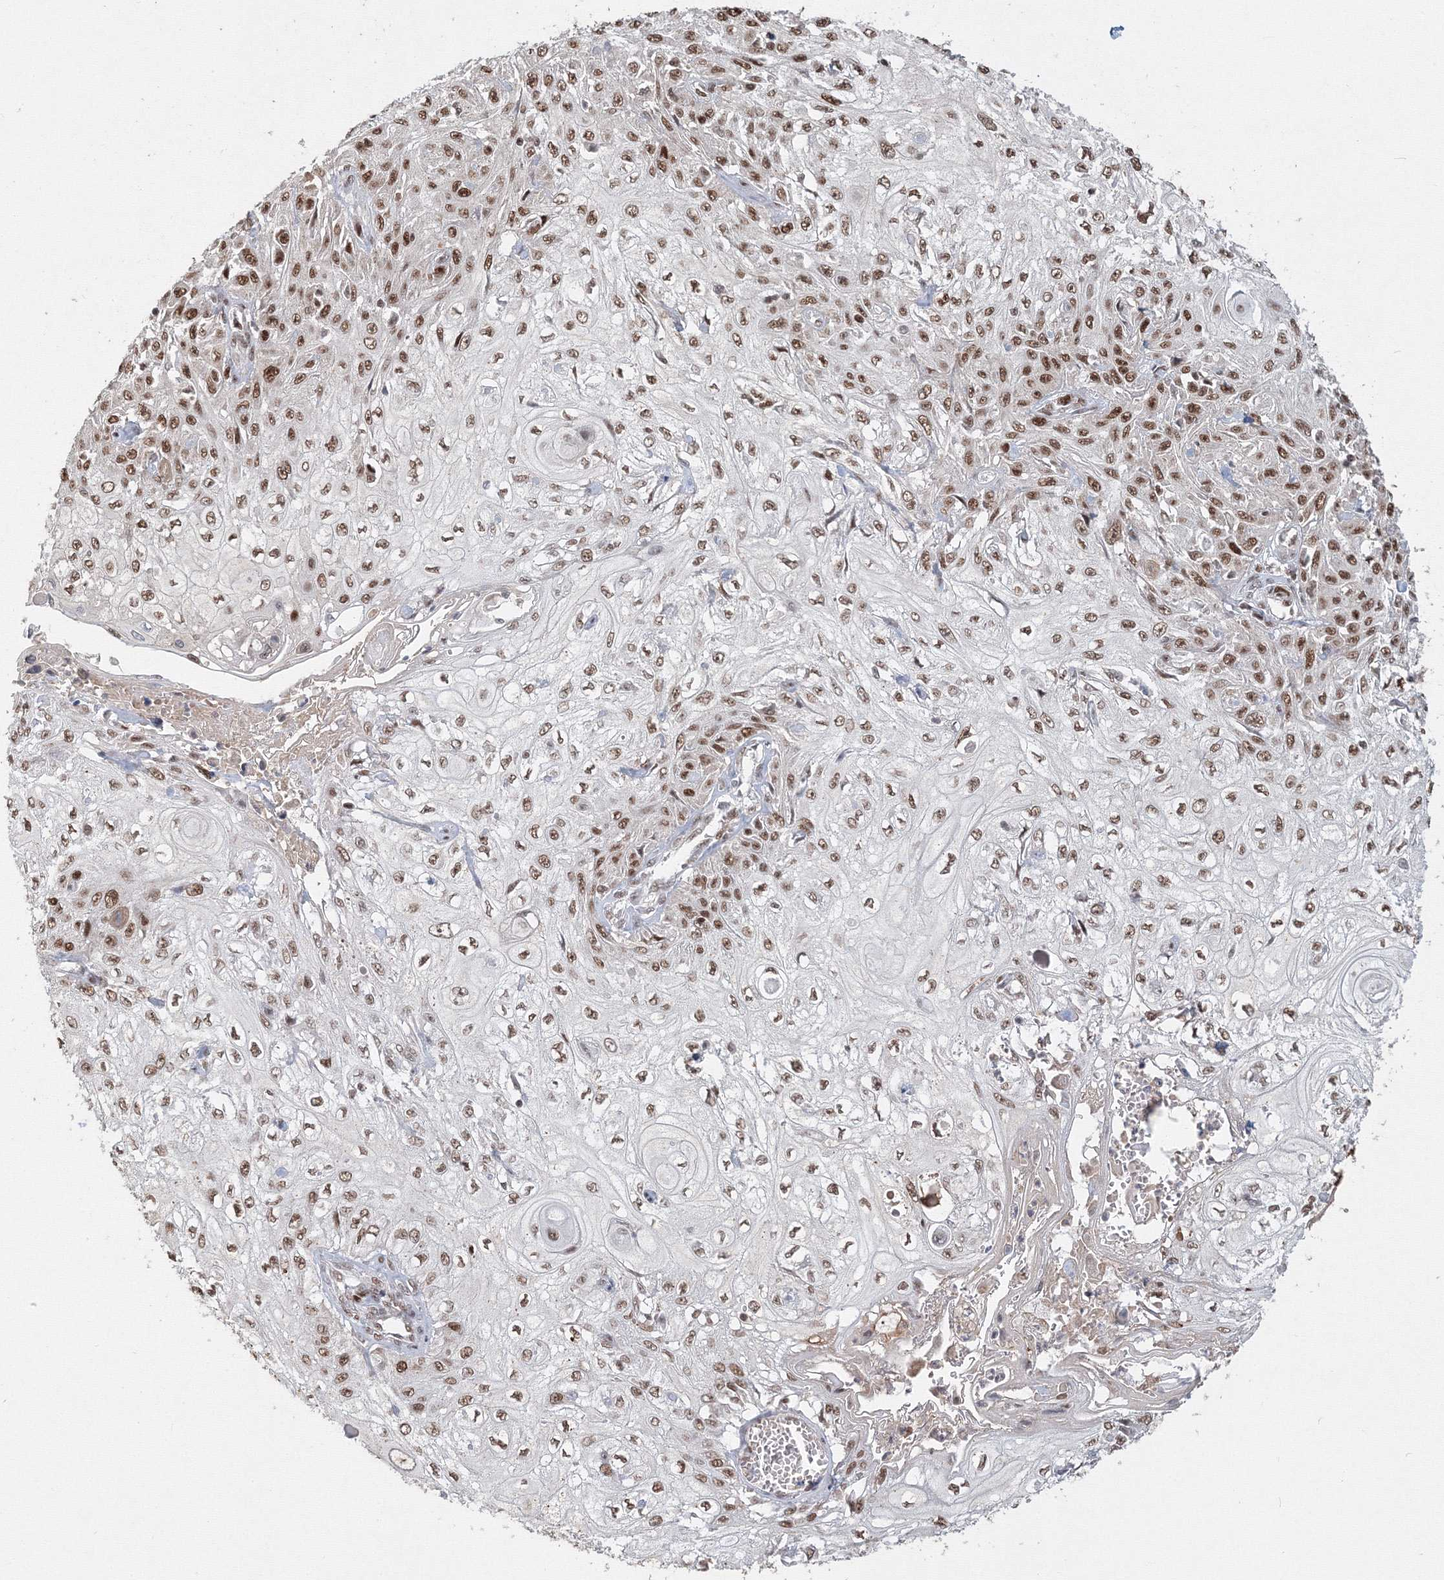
{"staining": {"intensity": "moderate", "quantity": ">75%", "location": "nuclear"}, "tissue": "skin cancer", "cell_type": "Tumor cells", "image_type": "cancer", "snomed": [{"axis": "morphology", "description": "Squamous cell carcinoma, NOS"}, {"axis": "morphology", "description": "Squamous cell carcinoma, metastatic, NOS"}, {"axis": "topography", "description": "Skin"}, {"axis": "topography", "description": "Lymph node"}], "caption": "Skin cancer stained with IHC reveals moderate nuclear positivity in about >75% of tumor cells. The staining was performed using DAB, with brown indicating positive protein expression. Nuclei are stained blue with hematoxylin.", "gene": "IWS1", "patient": {"sex": "male", "age": 75}}